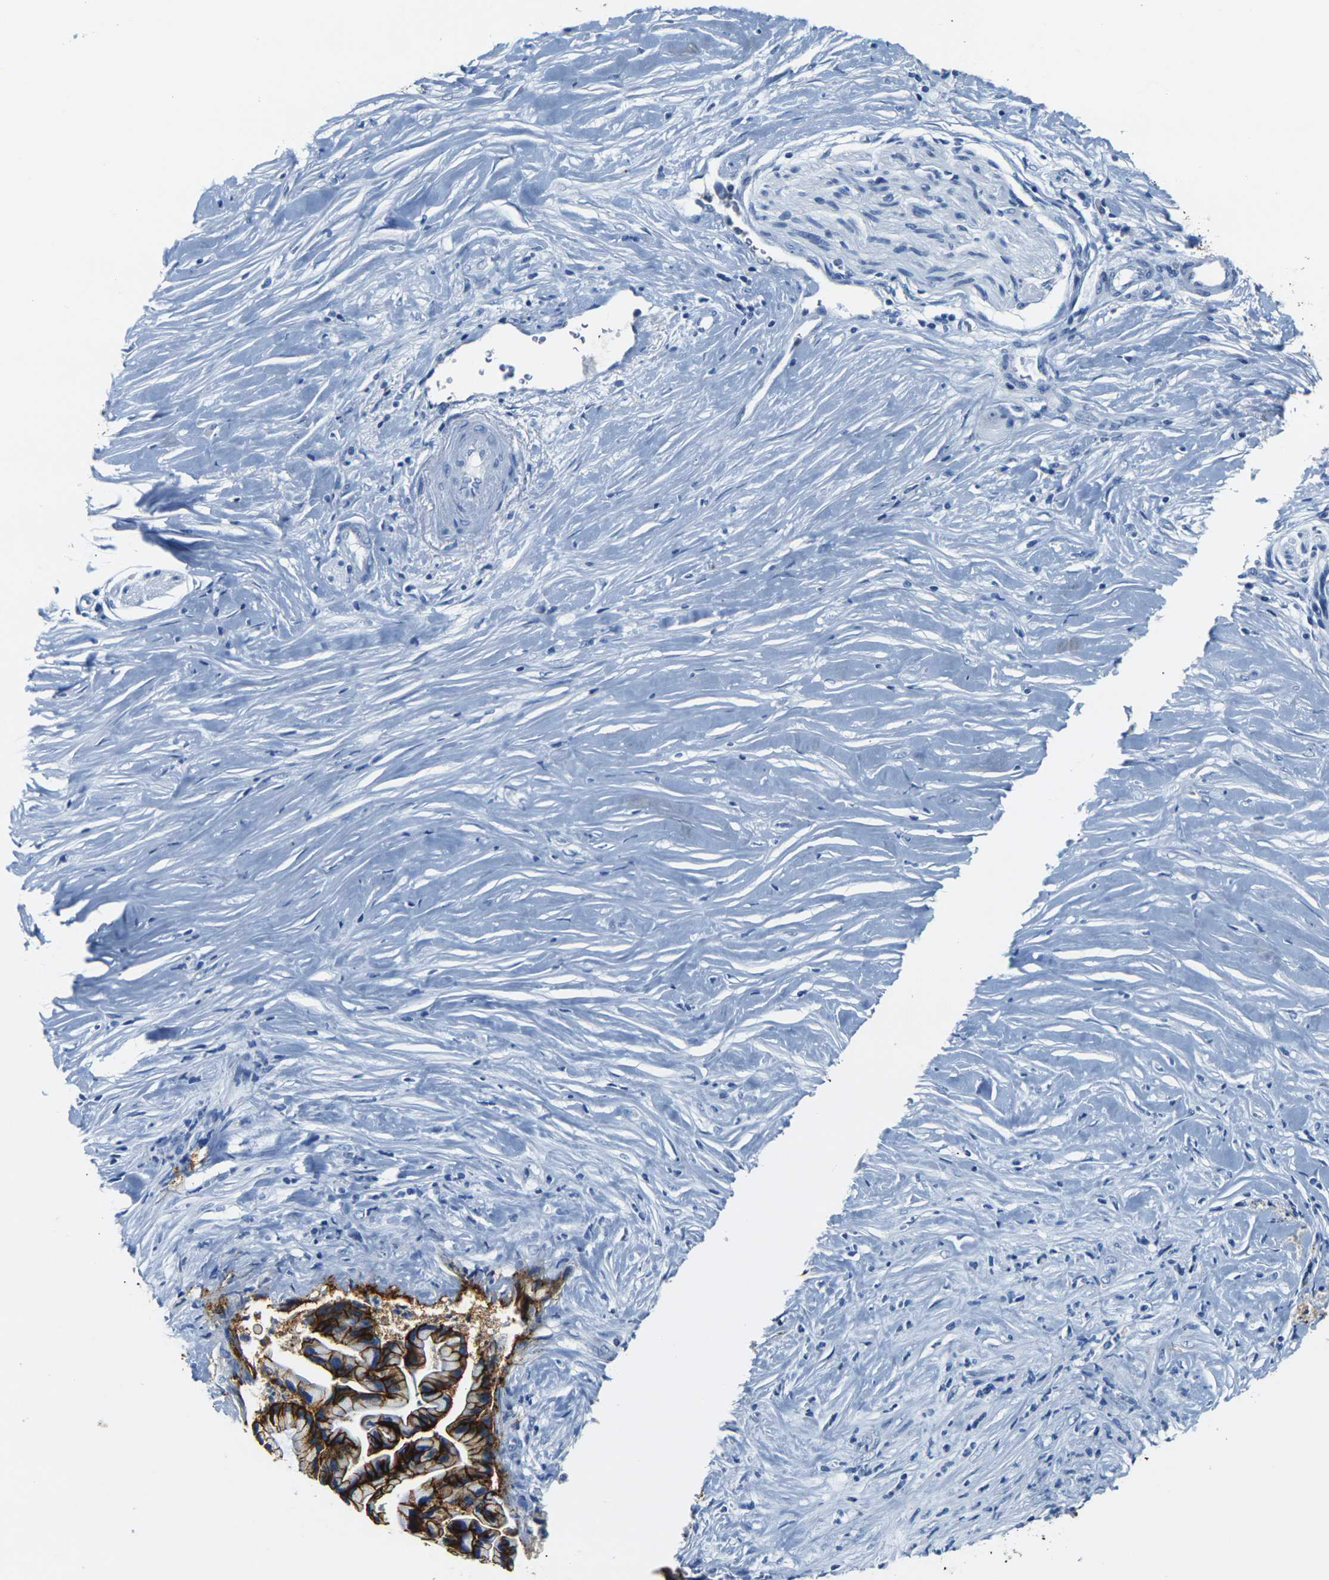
{"staining": {"intensity": "strong", "quantity": ">75%", "location": "cytoplasmic/membranous"}, "tissue": "pancreatic cancer", "cell_type": "Tumor cells", "image_type": "cancer", "snomed": [{"axis": "morphology", "description": "Adenocarcinoma, NOS"}, {"axis": "topography", "description": "Pancreas"}], "caption": "IHC of adenocarcinoma (pancreatic) exhibits high levels of strong cytoplasmic/membranous positivity in about >75% of tumor cells. IHC stains the protein in brown and the nuclei are stained blue.", "gene": "CLDN7", "patient": {"sex": "female", "age": 59}}